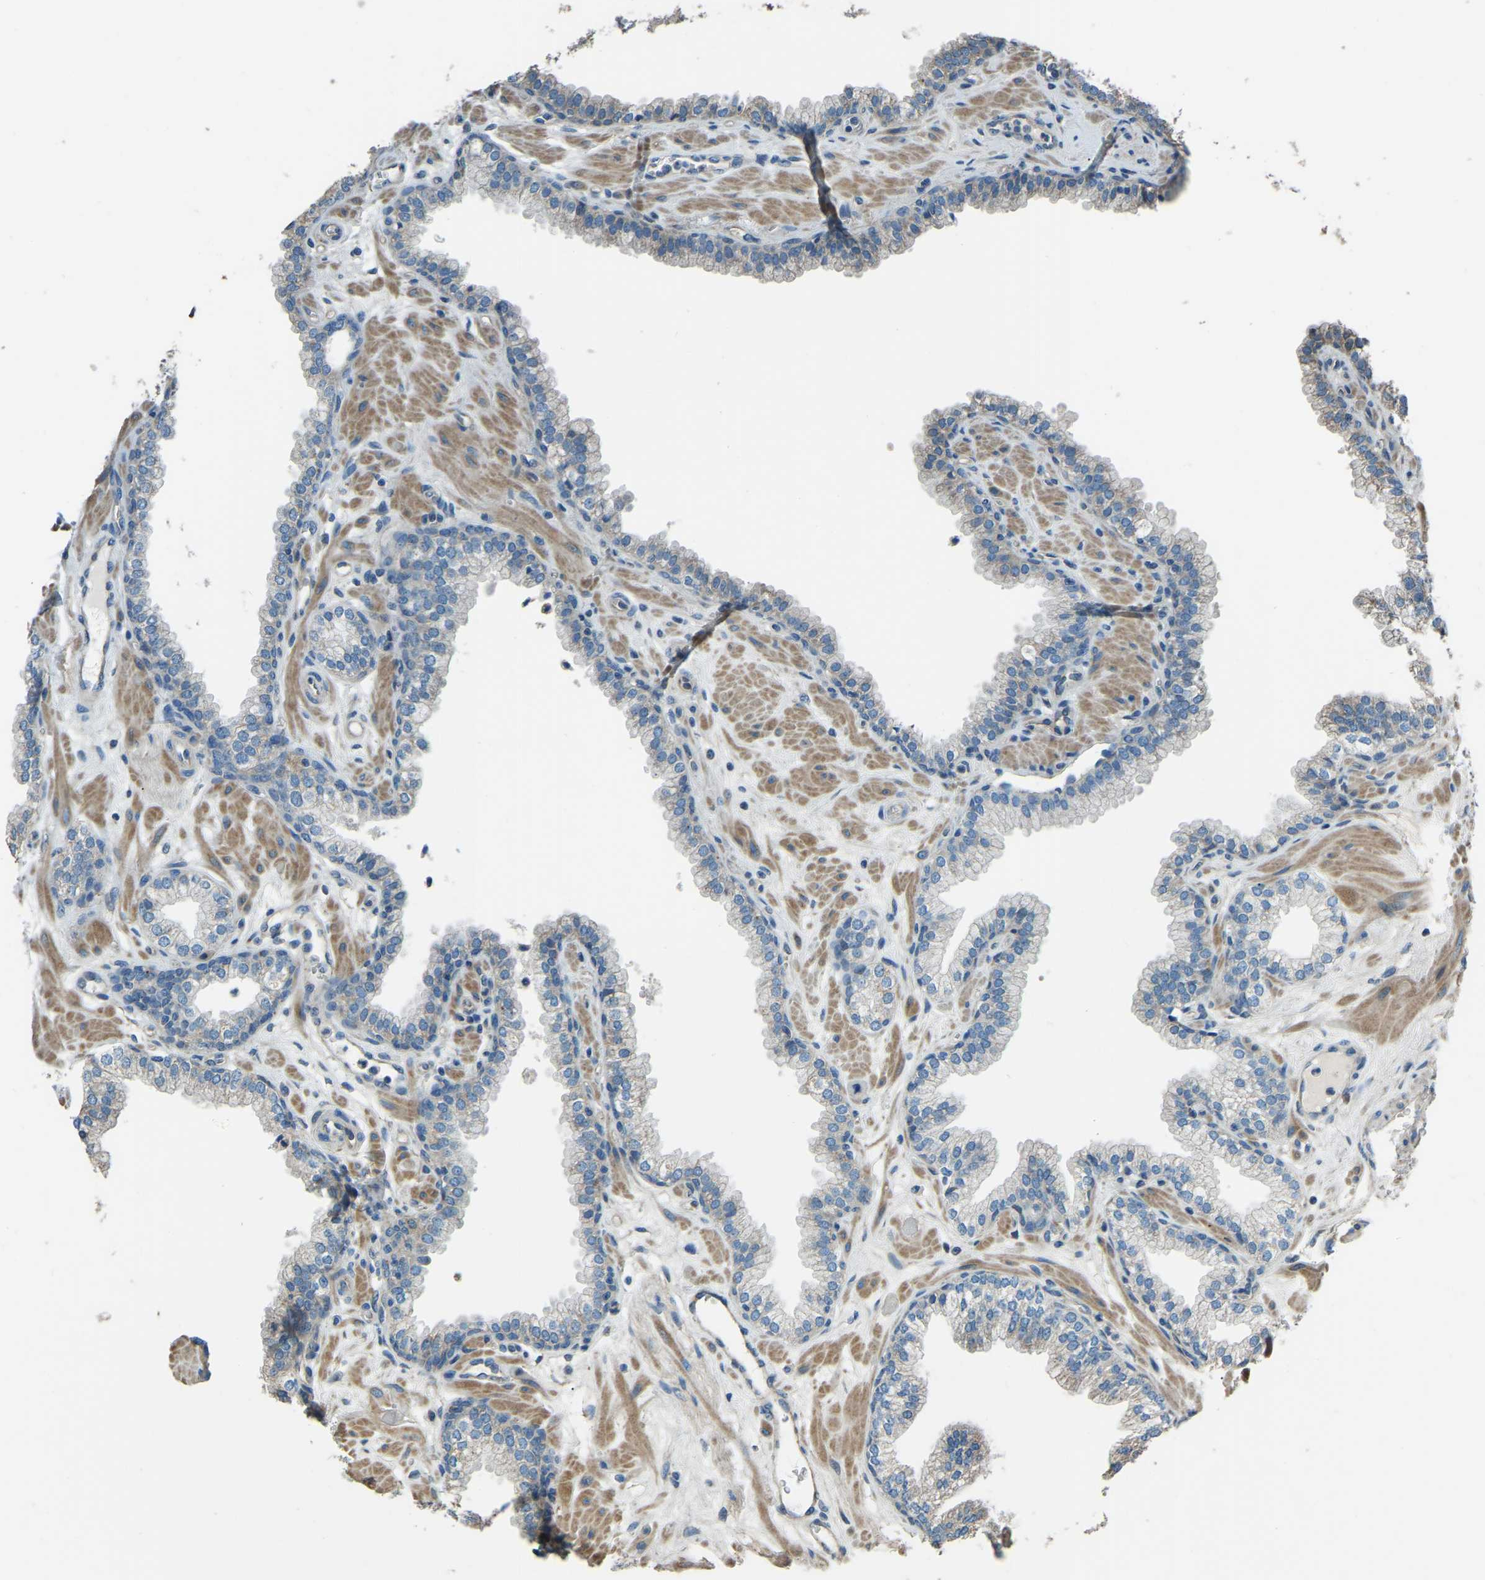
{"staining": {"intensity": "negative", "quantity": "none", "location": "none"}, "tissue": "prostate", "cell_type": "Glandular cells", "image_type": "normal", "snomed": [{"axis": "morphology", "description": "Normal tissue, NOS"}, {"axis": "morphology", "description": "Urothelial carcinoma, Low grade"}, {"axis": "topography", "description": "Urinary bladder"}, {"axis": "topography", "description": "Prostate"}], "caption": "An immunohistochemistry micrograph of benign prostate is shown. There is no staining in glandular cells of prostate. The staining is performed using DAB brown chromogen with nuclei counter-stained in using hematoxylin.", "gene": "COL3A1", "patient": {"sex": "male", "age": 60}}